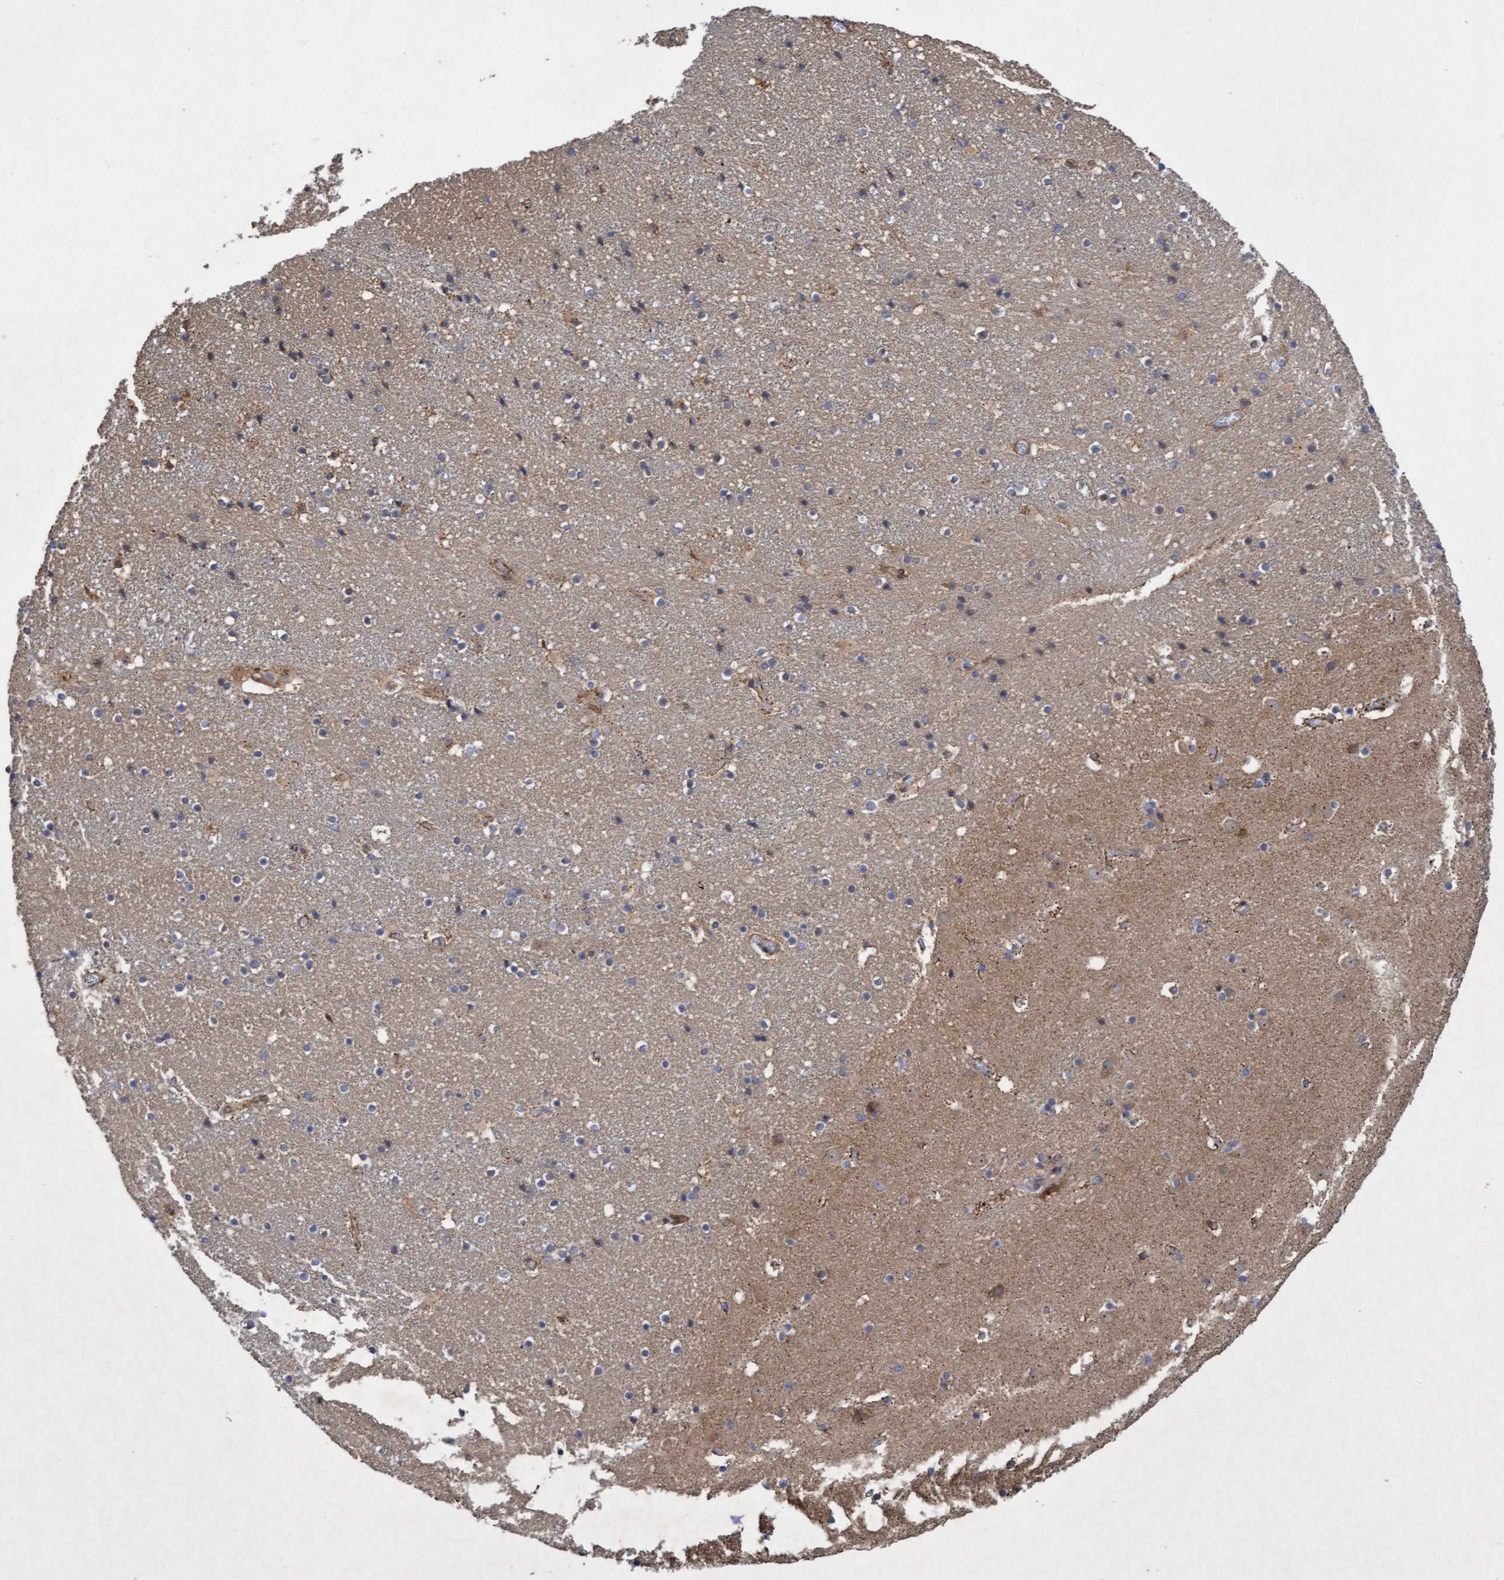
{"staining": {"intensity": "moderate", "quantity": "<25%", "location": "cytoplasmic/membranous"}, "tissue": "caudate", "cell_type": "Glial cells", "image_type": "normal", "snomed": [{"axis": "morphology", "description": "Normal tissue, NOS"}, {"axis": "topography", "description": "Lateral ventricle wall"}], "caption": "An immunohistochemistry photomicrograph of benign tissue is shown. Protein staining in brown highlights moderate cytoplasmic/membranous positivity in caudate within glial cells.", "gene": "ELP5", "patient": {"sex": "male", "age": 45}}